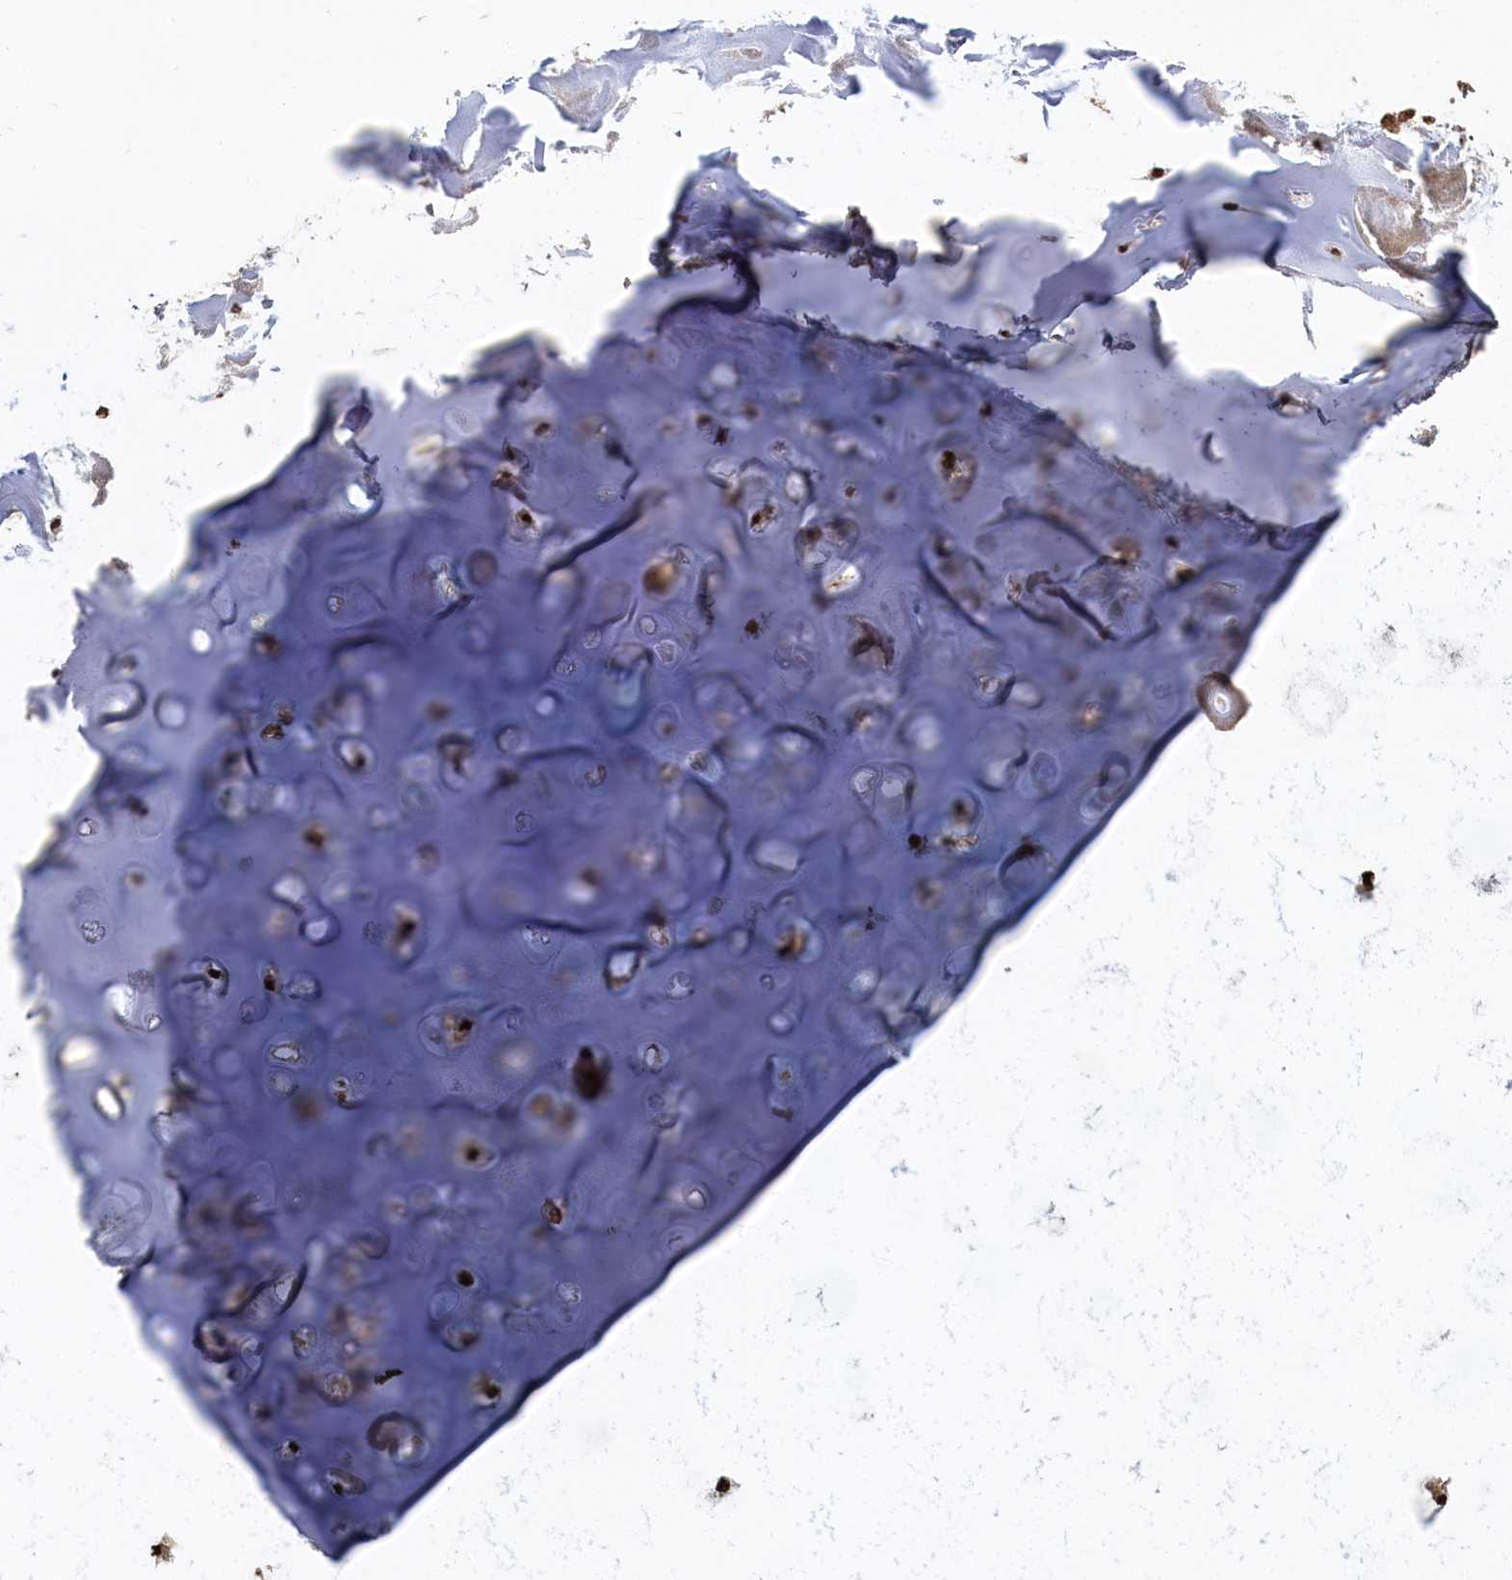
{"staining": {"intensity": "moderate", "quantity": "25%-75%", "location": "cytoplasmic/membranous,nuclear"}, "tissue": "adipose tissue", "cell_type": "Adipocytes", "image_type": "normal", "snomed": [{"axis": "morphology", "description": "Normal tissue, NOS"}, {"axis": "topography", "description": "Lymph node"}, {"axis": "topography", "description": "Cartilage tissue"}, {"axis": "topography", "description": "Bronchus"}], "caption": "Immunohistochemistry (IHC) staining of normal adipose tissue, which demonstrates medium levels of moderate cytoplasmic/membranous,nuclear expression in approximately 25%-75% of adipocytes indicating moderate cytoplasmic/membranous,nuclear protein positivity. The staining was performed using DAB (3,3'-diaminobenzidine) (brown) for protein detection and nuclei were counterstained in hematoxylin (blue).", "gene": "BUB3", "patient": {"sex": "male", "age": 63}}